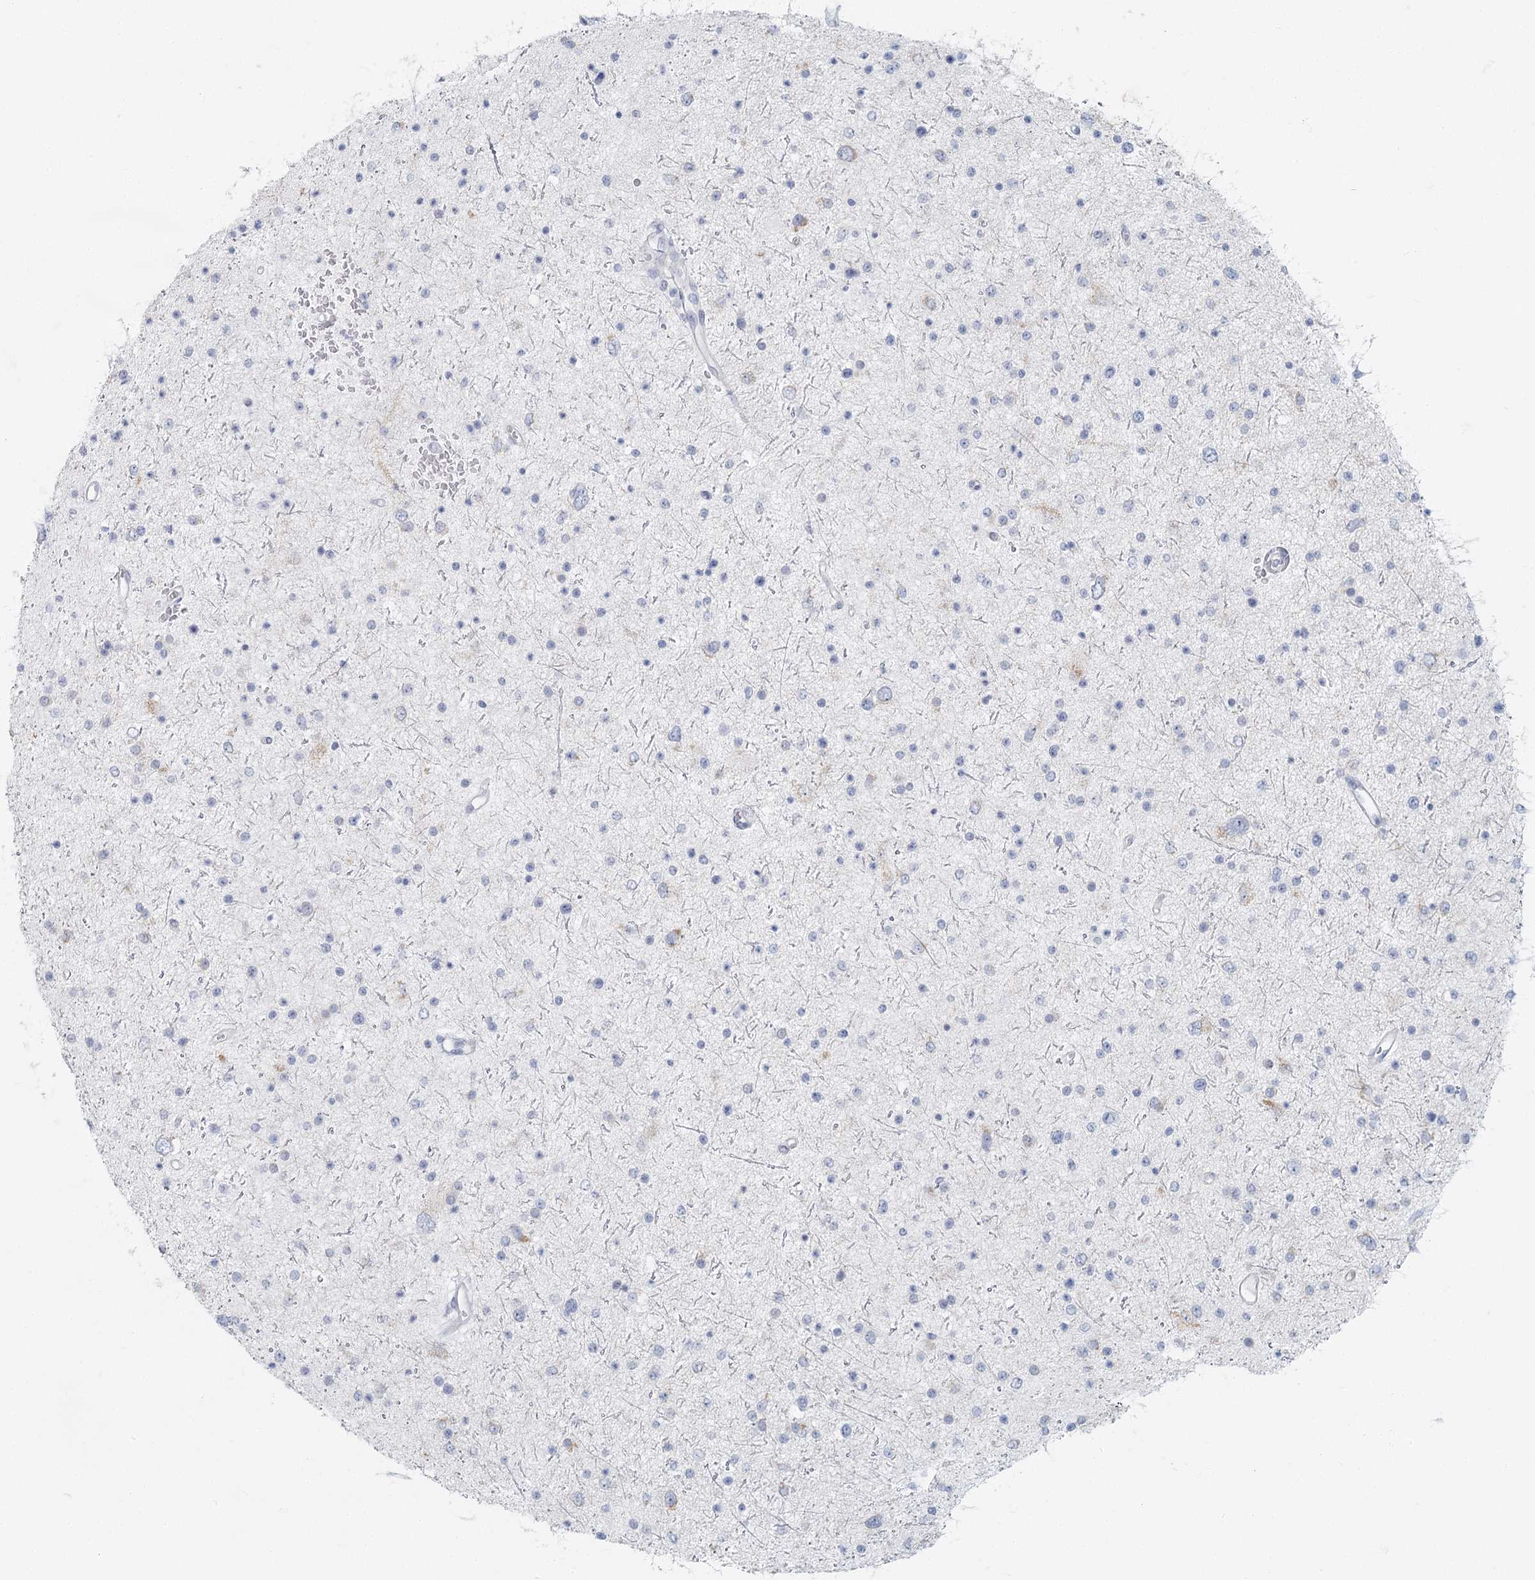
{"staining": {"intensity": "negative", "quantity": "none", "location": "none"}, "tissue": "glioma", "cell_type": "Tumor cells", "image_type": "cancer", "snomed": [{"axis": "morphology", "description": "Glioma, malignant, Low grade"}, {"axis": "topography", "description": "Brain"}], "caption": "A photomicrograph of malignant low-grade glioma stained for a protein displays no brown staining in tumor cells.", "gene": "FAM110C", "patient": {"sex": "female", "age": 37}}